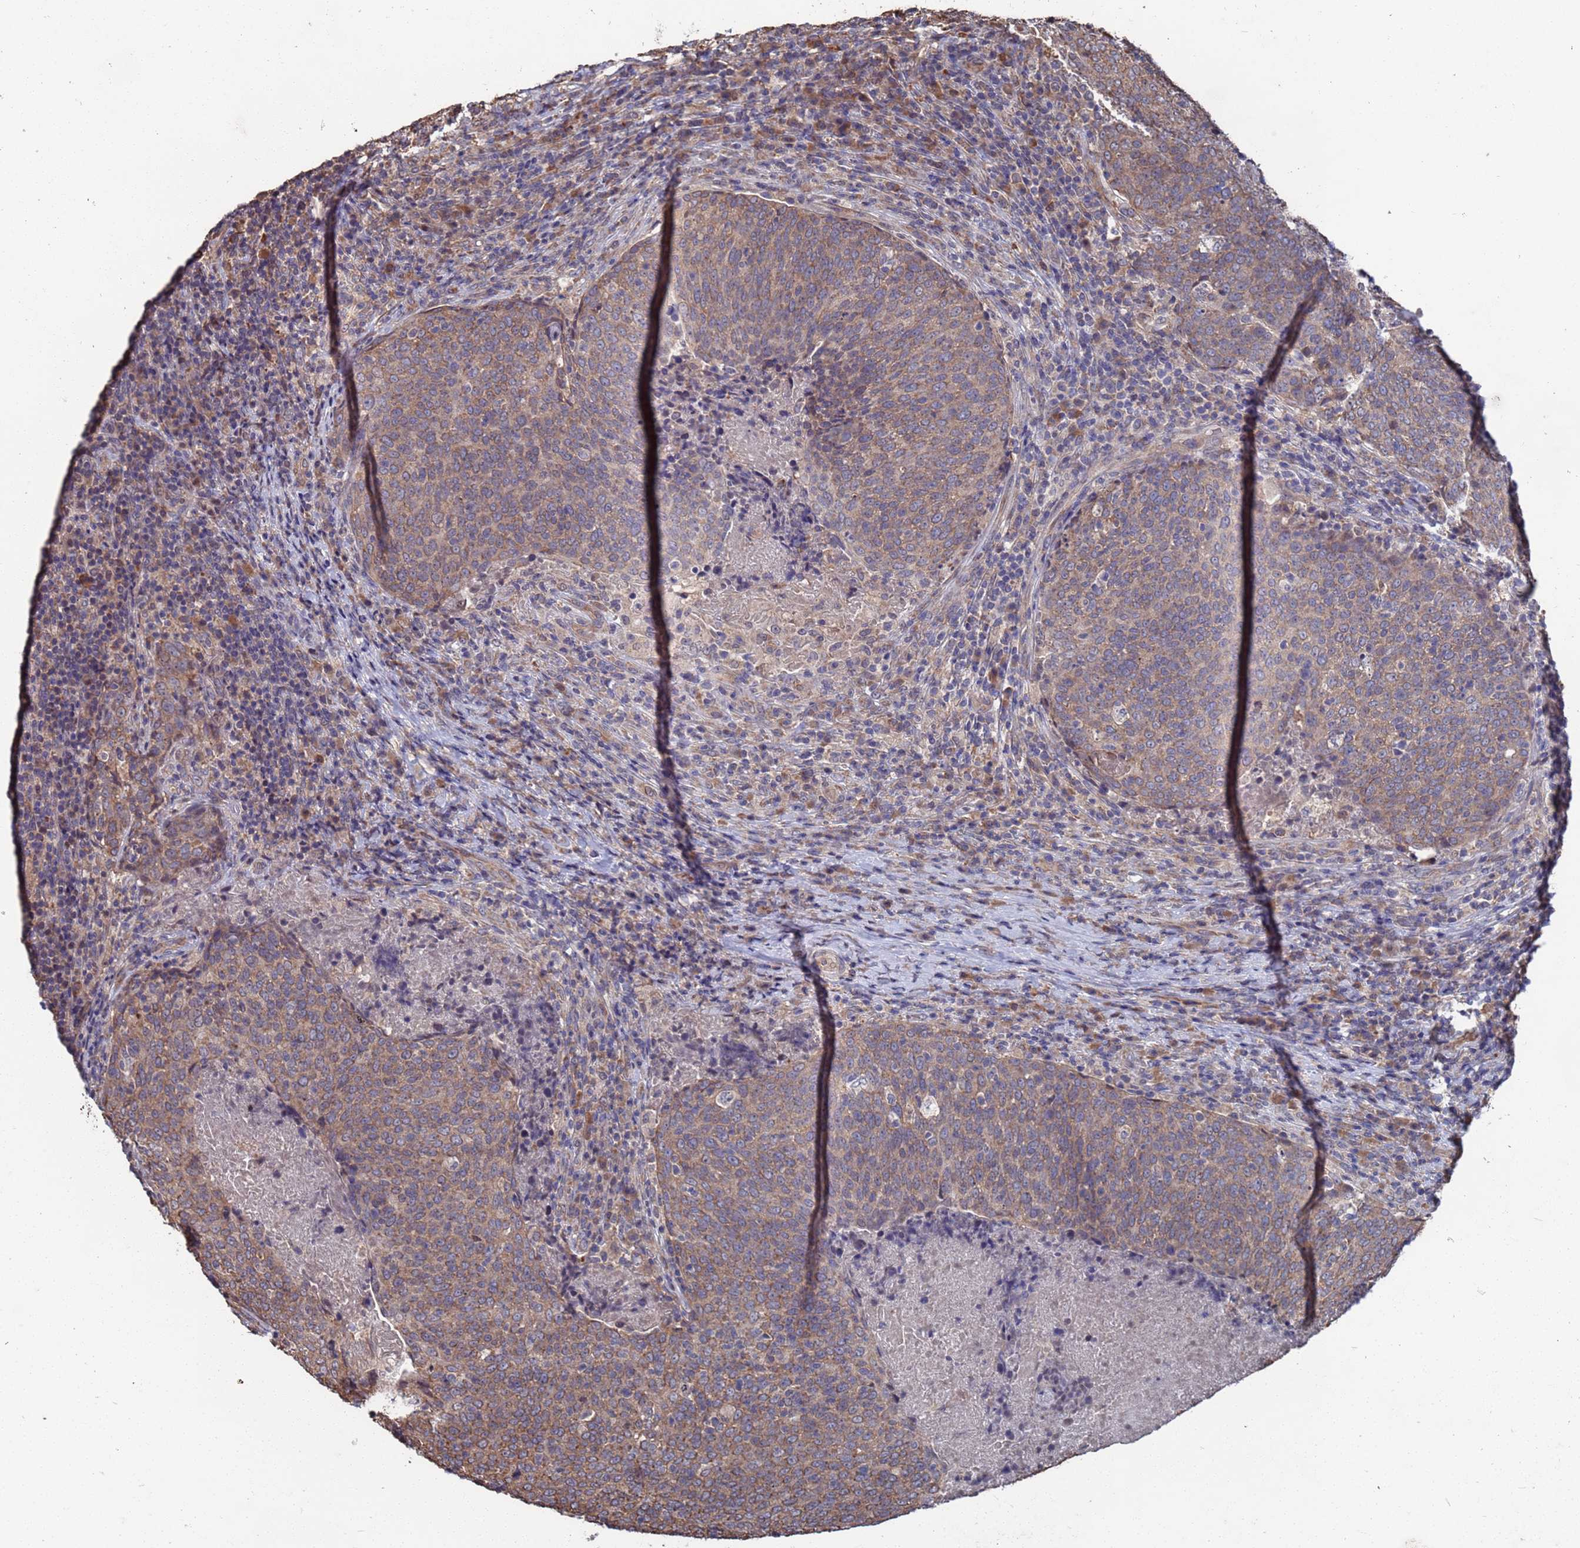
{"staining": {"intensity": "moderate", "quantity": ">75%", "location": "cytoplasmic/membranous"}, "tissue": "head and neck cancer", "cell_type": "Tumor cells", "image_type": "cancer", "snomed": [{"axis": "morphology", "description": "Squamous cell carcinoma, NOS"}, {"axis": "morphology", "description": "Squamous cell carcinoma, metastatic, NOS"}, {"axis": "topography", "description": "Lymph node"}, {"axis": "topography", "description": "Head-Neck"}], "caption": "Head and neck cancer (squamous cell carcinoma) was stained to show a protein in brown. There is medium levels of moderate cytoplasmic/membranous staining in about >75% of tumor cells.", "gene": "CFAP119", "patient": {"sex": "male", "age": 62}}